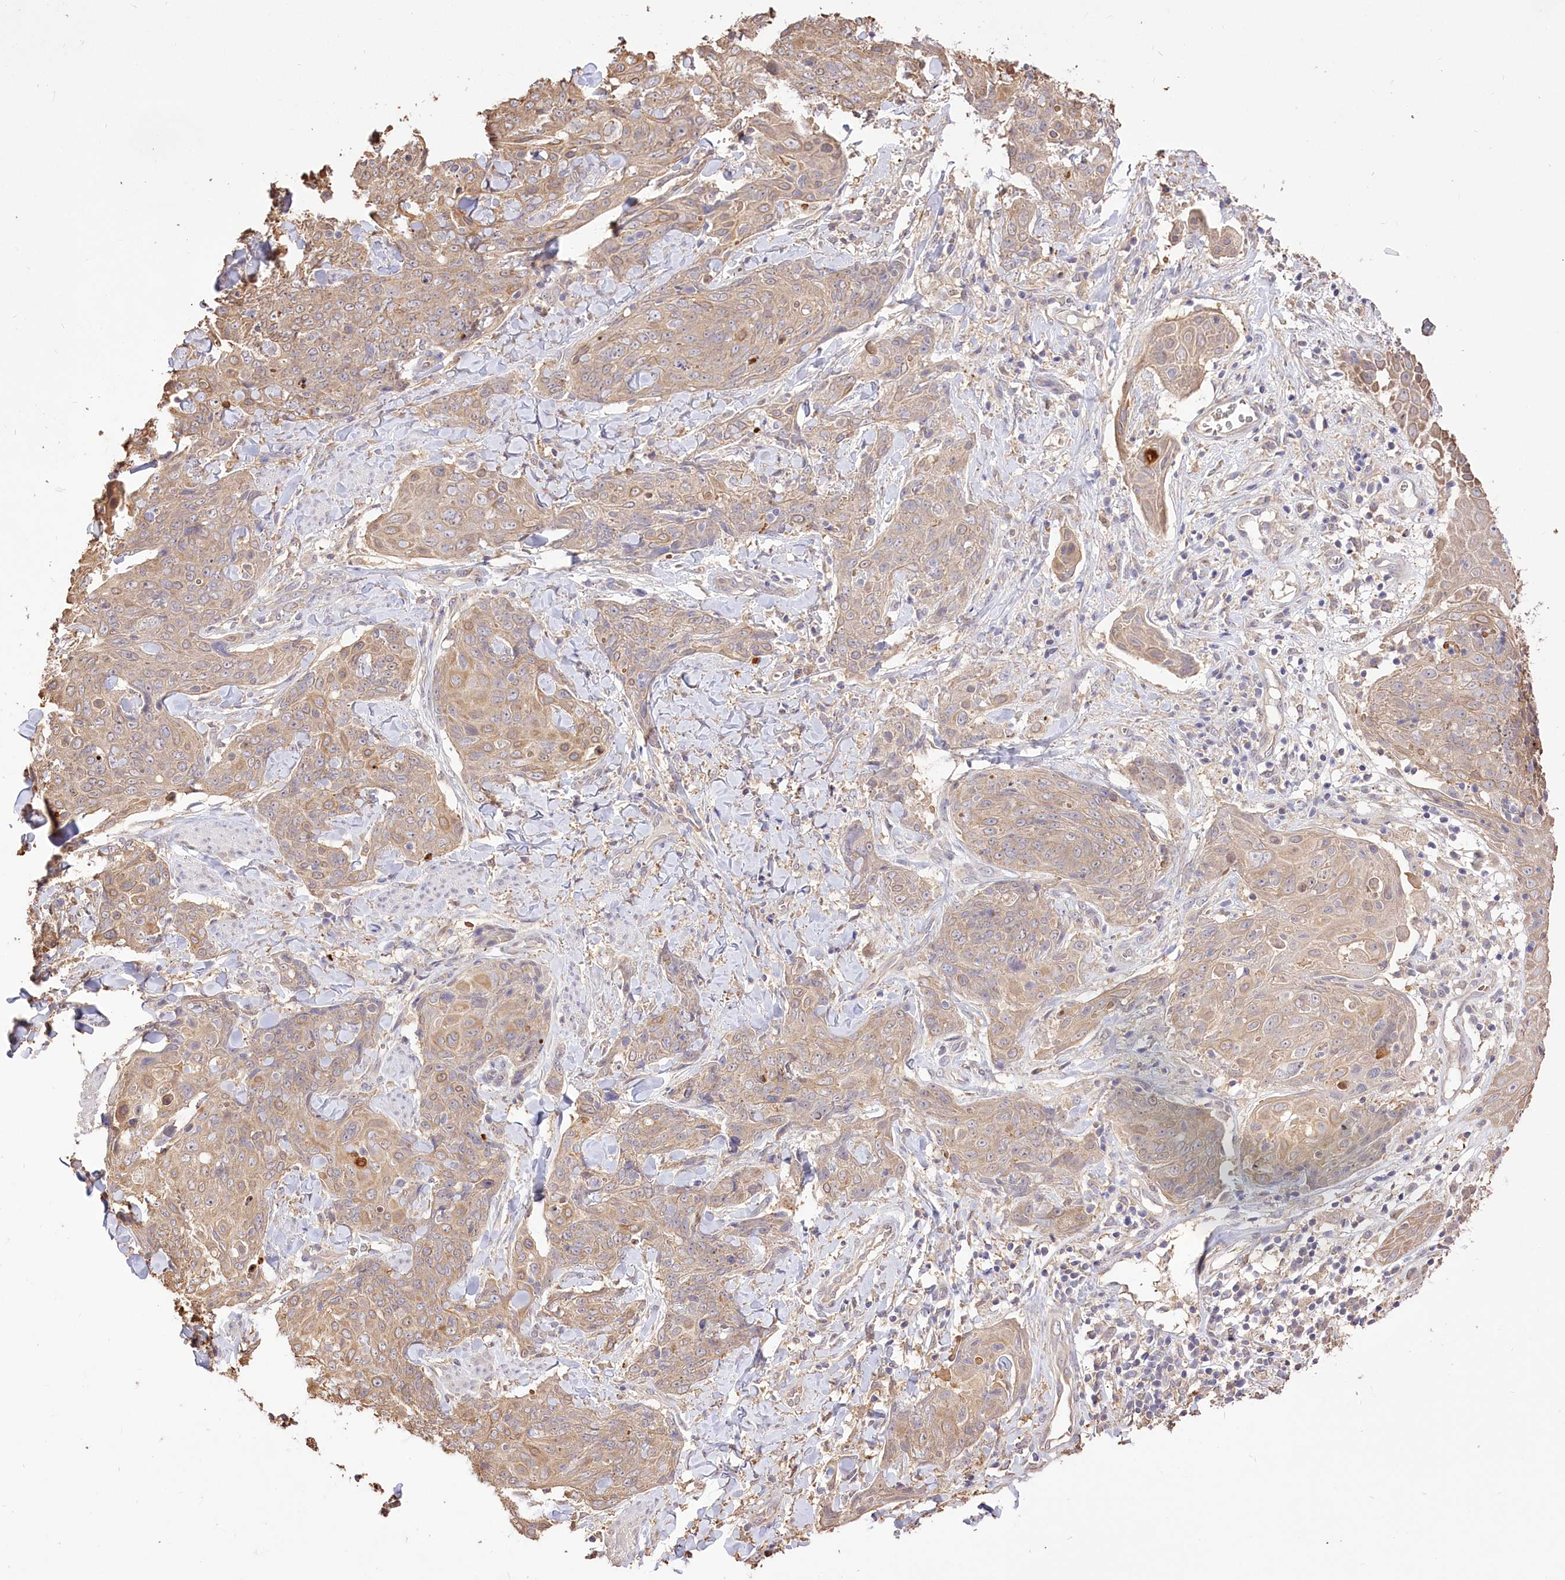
{"staining": {"intensity": "weak", "quantity": ">75%", "location": "cytoplasmic/membranous"}, "tissue": "skin cancer", "cell_type": "Tumor cells", "image_type": "cancer", "snomed": [{"axis": "morphology", "description": "Squamous cell carcinoma, NOS"}, {"axis": "topography", "description": "Skin"}, {"axis": "topography", "description": "Vulva"}], "caption": "This is an image of immunohistochemistry (IHC) staining of skin squamous cell carcinoma, which shows weak staining in the cytoplasmic/membranous of tumor cells.", "gene": "R3HDM2", "patient": {"sex": "female", "age": 85}}